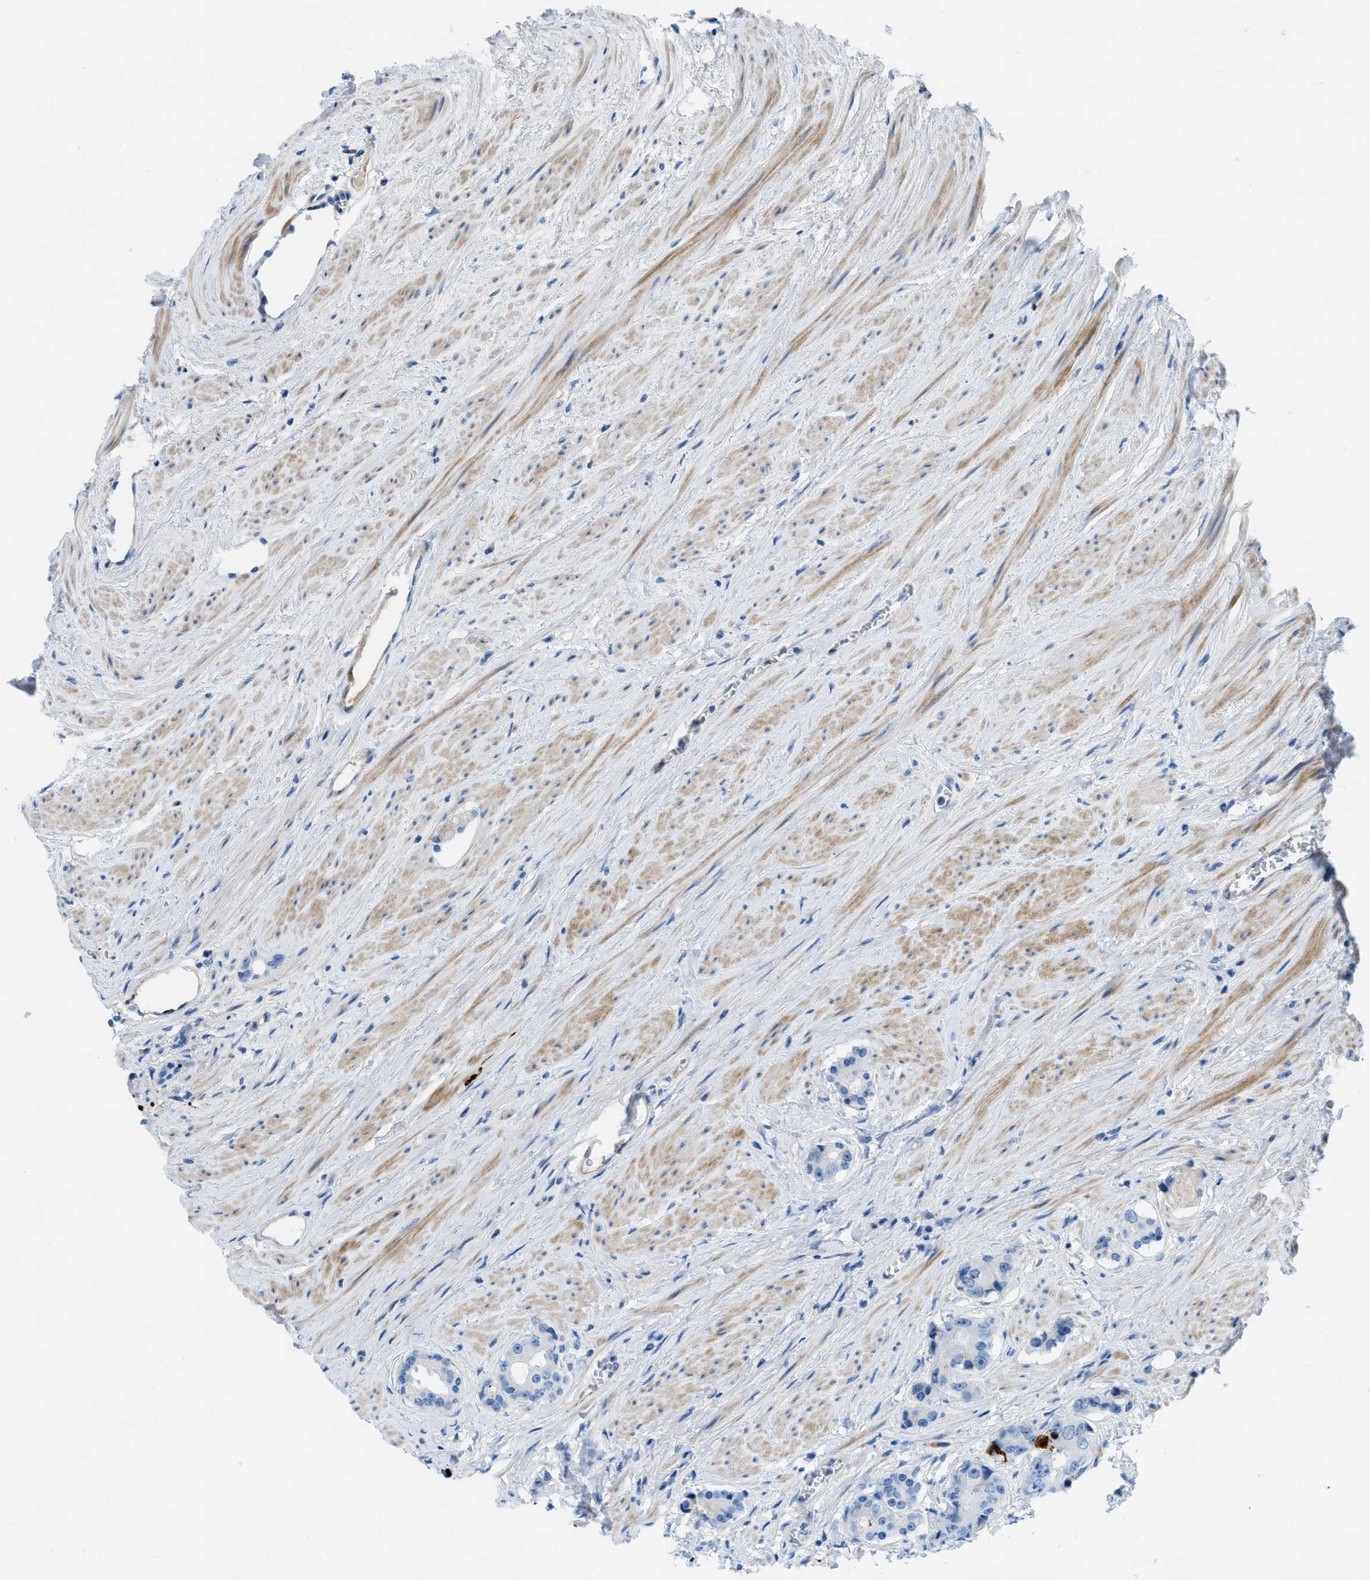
{"staining": {"intensity": "negative", "quantity": "none", "location": "none"}, "tissue": "prostate cancer", "cell_type": "Tumor cells", "image_type": "cancer", "snomed": [{"axis": "morphology", "description": "Adenocarcinoma, High grade"}, {"axis": "topography", "description": "Prostate"}], "caption": "Immunohistochemical staining of prostate cancer displays no significant positivity in tumor cells.", "gene": "XCR1", "patient": {"sex": "male", "age": 71}}